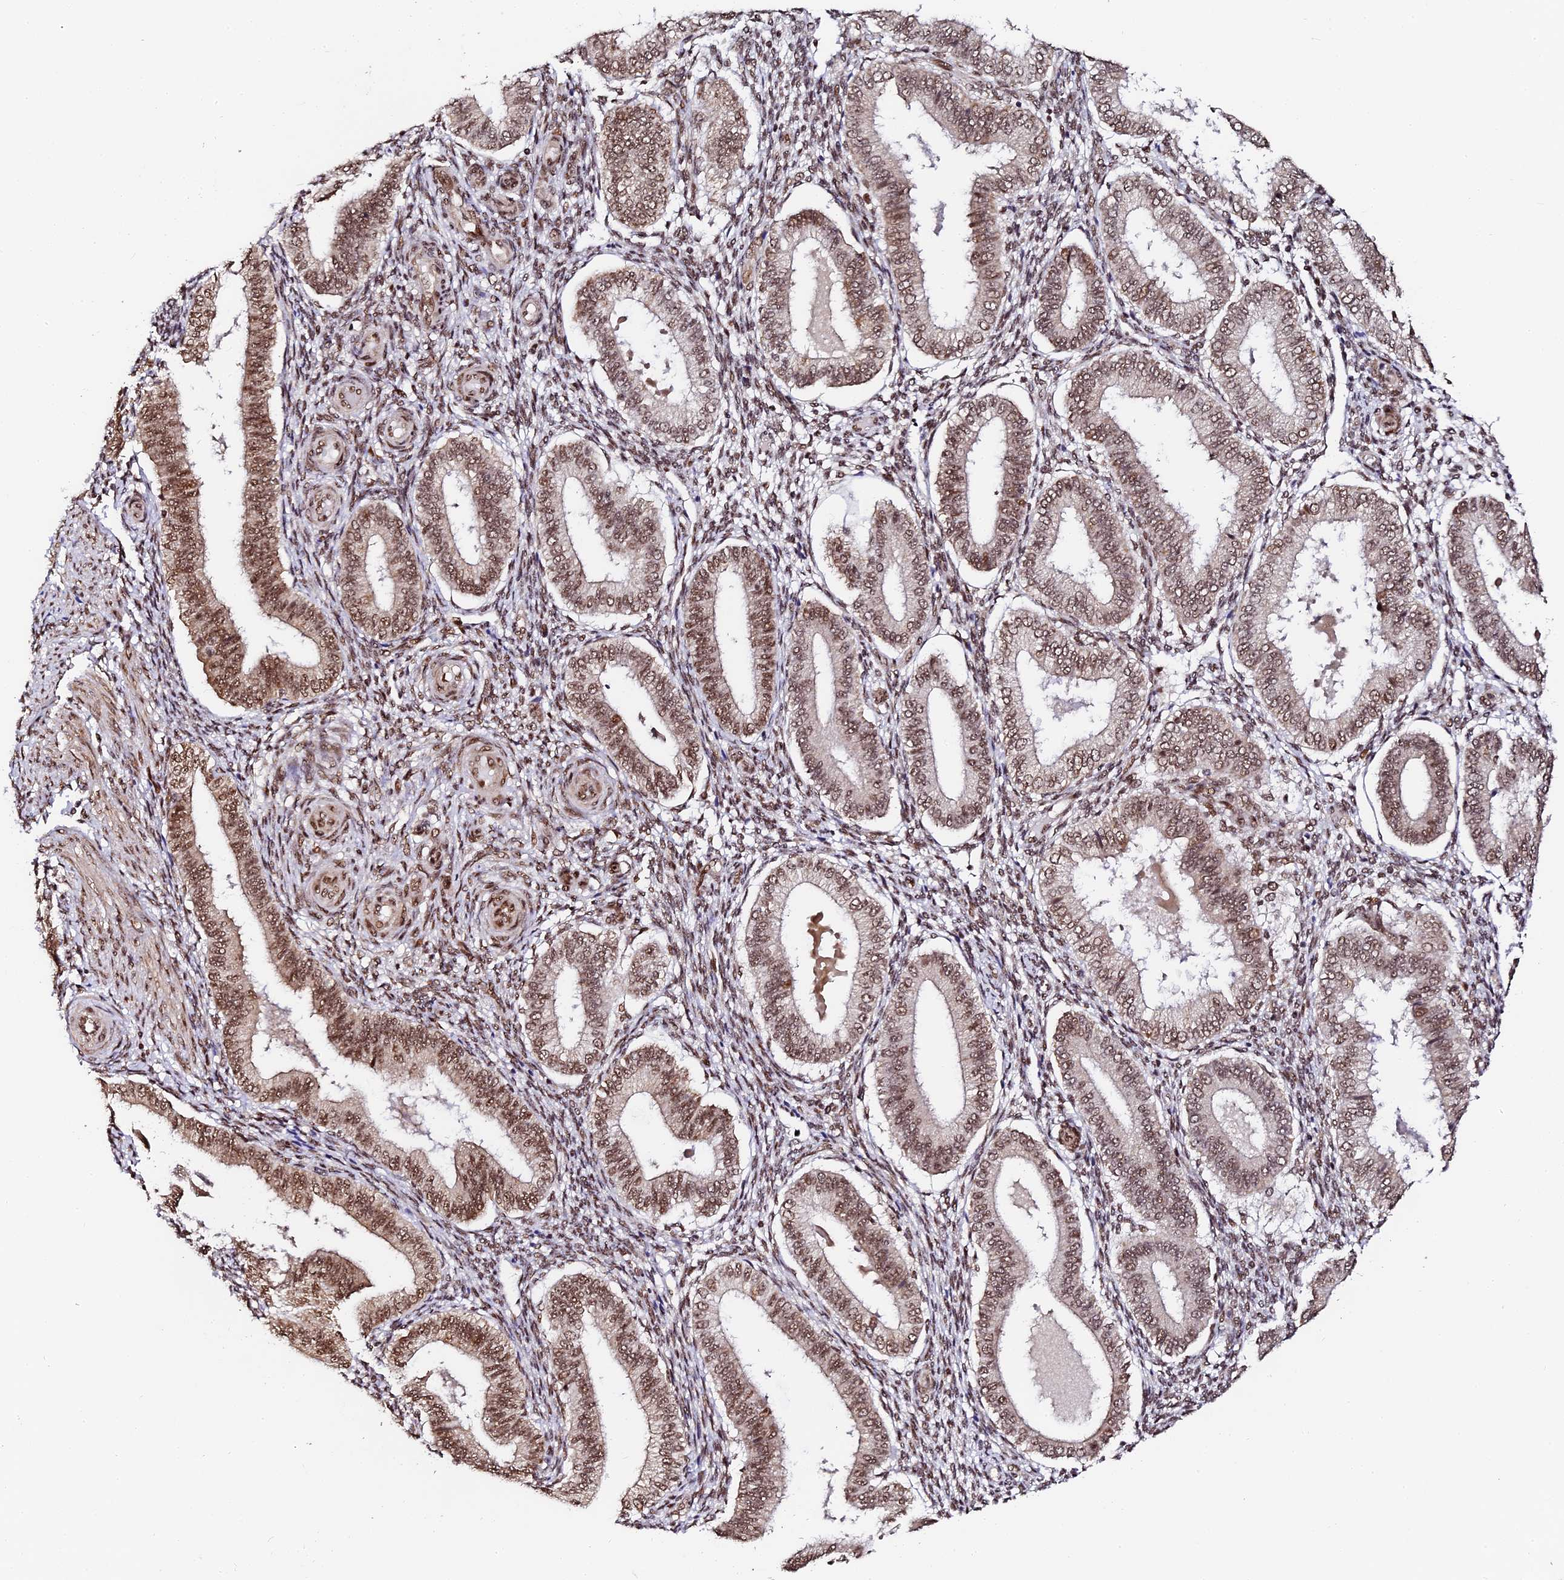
{"staining": {"intensity": "moderate", "quantity": ">75%", "location": "nuclear"}, "tissue": "endometrium", "cell_type": "Cells in endometrial stroma", "image_type": "normal", "snomed": [{"axis": "morphology", "description": "Normal tissue, NOS"}, {"axis": "topography", "description": "Endometrium"}], "caption": "Human endometrium stained for a protein (brown) displays moderate nuclear positive staining in about >75% of cells in endometrial stroma.", "gene": "MCRS1", "patient": {"sex": "female", "age": 39}}